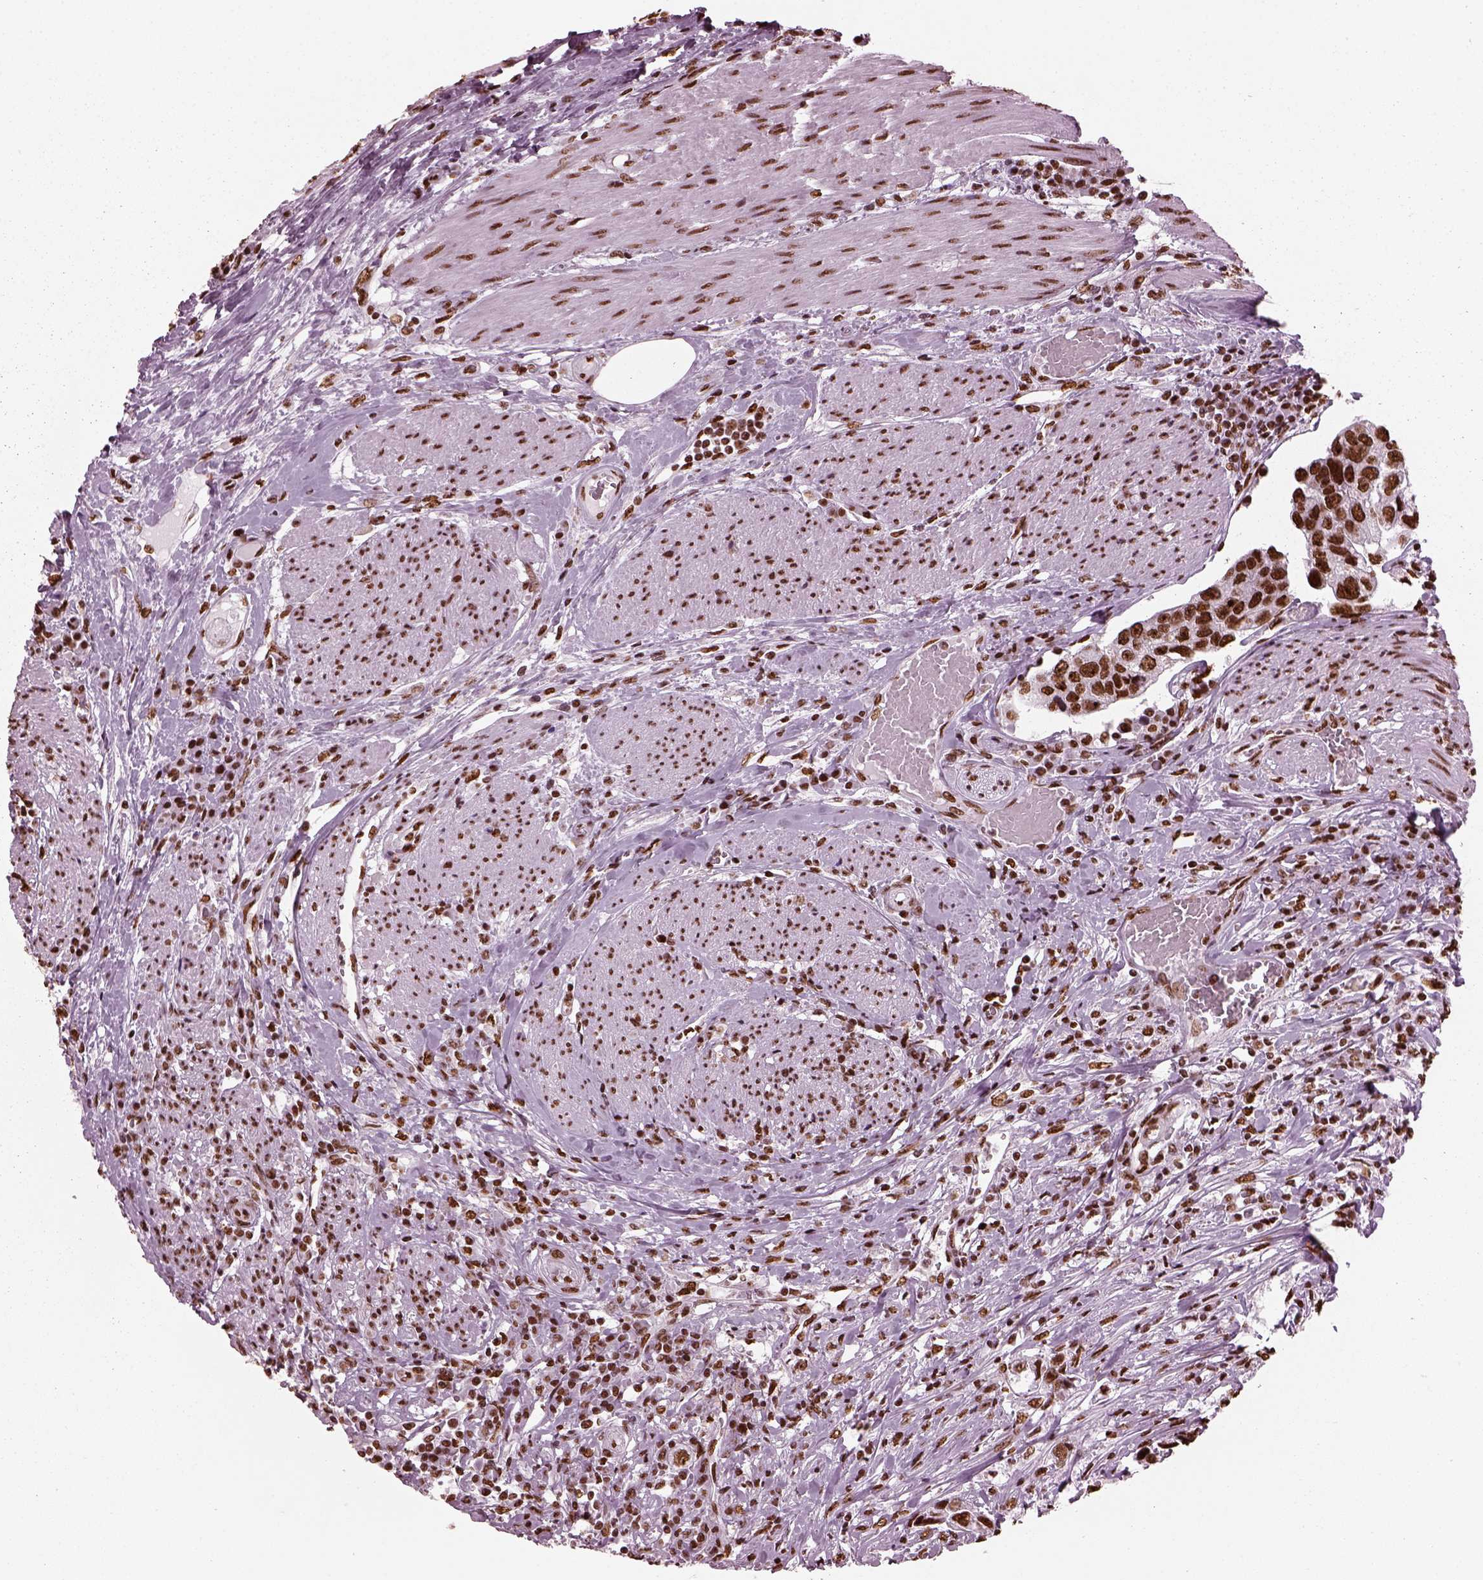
{"staining": {"intensity": "strong", "quantity": ">75%", "location": "nuclear"}, "tissue": "urothelial cancer", "cell_type": "Tumor cells", "image_type": "cancer", "snomed": [{"axis": "morphology", "description": "Urothelial carcinoma, NOS"}, {"axis": "morphology", "description": "Urothelial carcinoma, High grade"}, {"axis": "topography", "description": "Urinary bladder"}], "caption": "About >75% of tumor cells in urothelial cancer reveal strong nuclear protein expression as visualized by brown immunohistochemical staining.", "gene": "CBFA2T3", "patient": {"sex": "male", "age": 63}}